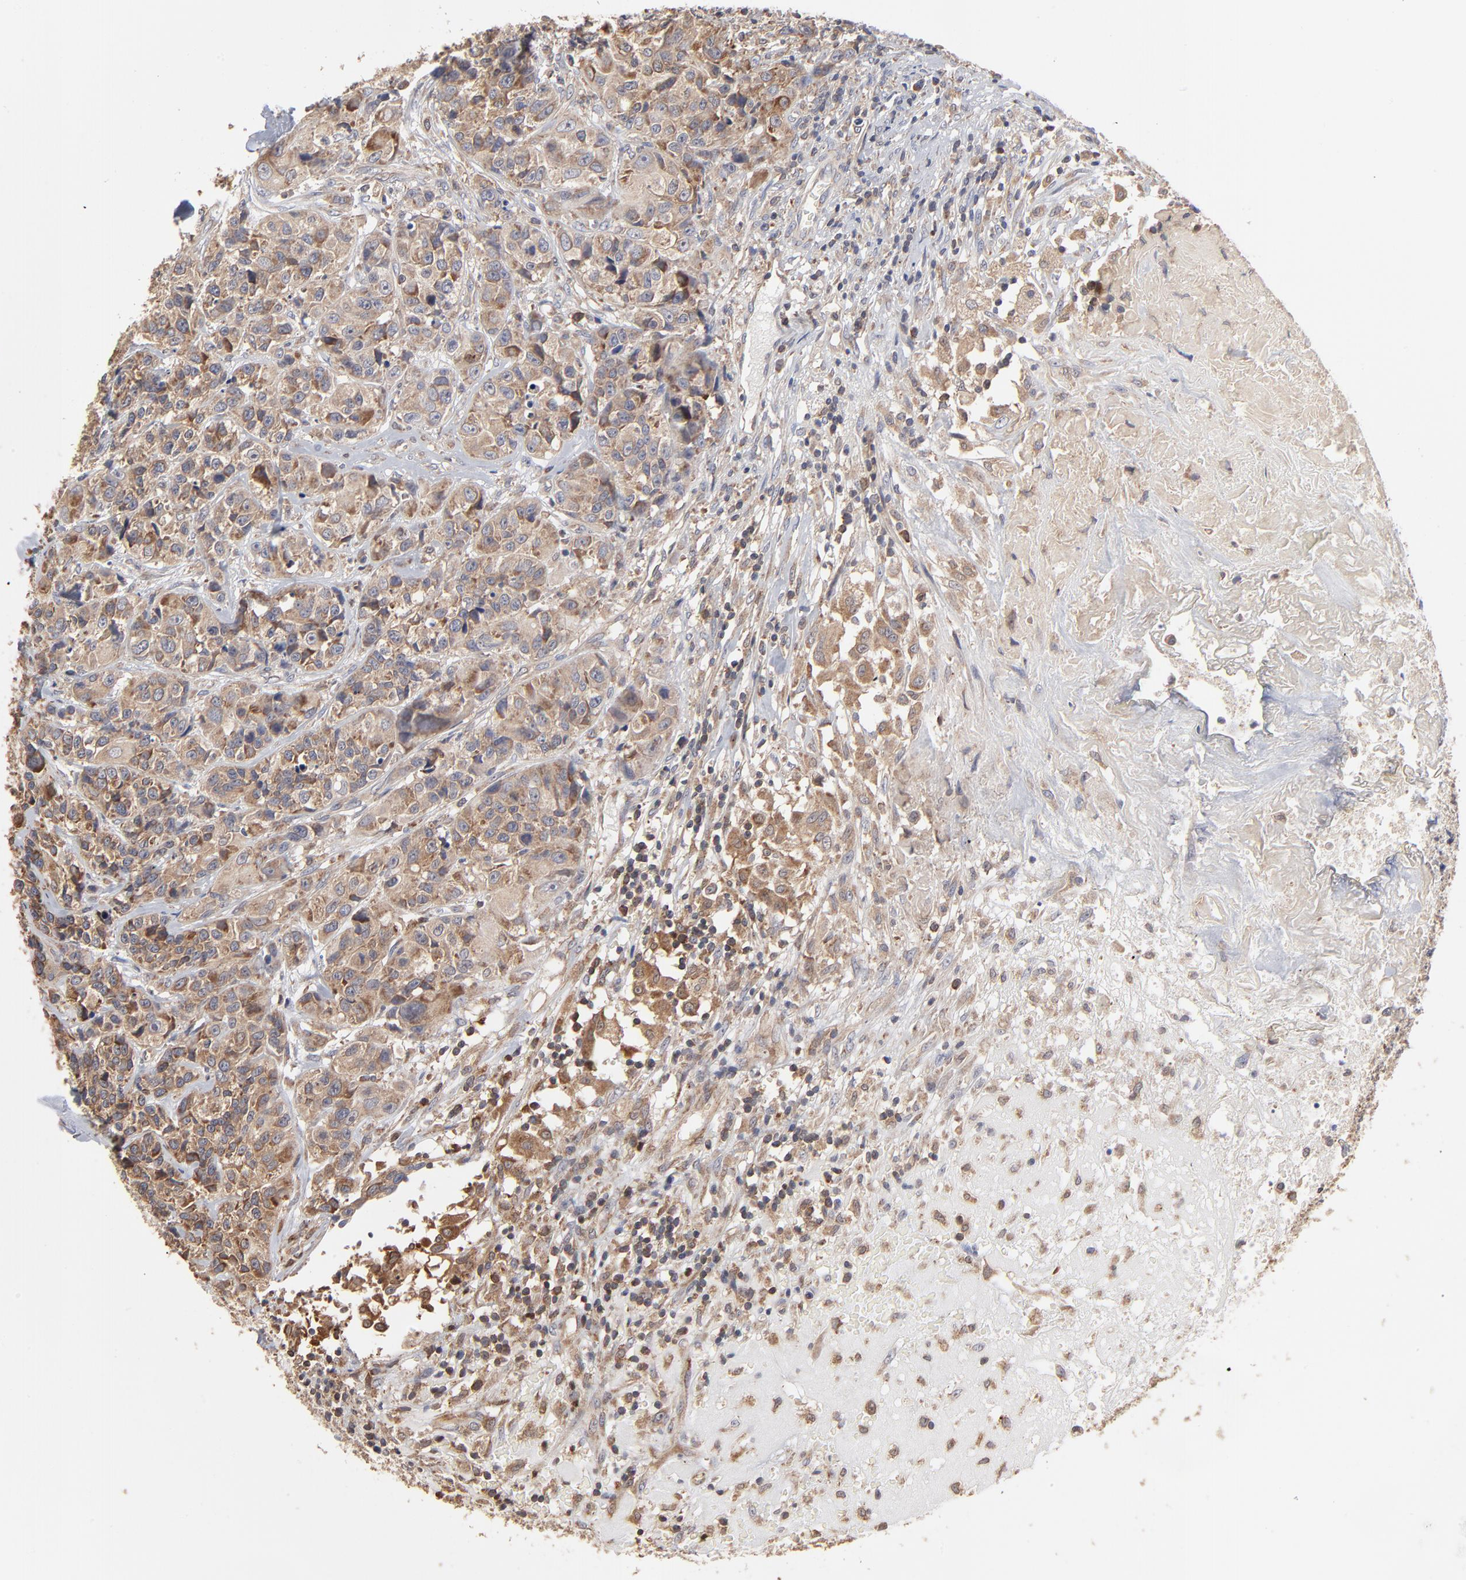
{"staining": {"intensity": "moderate", "quantity": ">75%", "location": "cytoplasmic/membranous"}, "tissue": "urothelial cancer", "cell_type": "Tumor cells", "image_type": "cancer", "snomed": [{"axis": "morphology", "description": "Urothelial carcinoma, High grade"}, {"axis": "topography", "description": "Urinary bladder"}], "caption": "Urothelial cancer was stained to show a protein in brown. There is medium levels of moderate cytoplasmic/membranous staining in about >75% of tumor cells. (DAB (3,3'-diaminobenzidine) IHC with brightfield microscopy, high magnification).", "gene": "RNF213", "patient": {"sex": "female", "age": 81}}